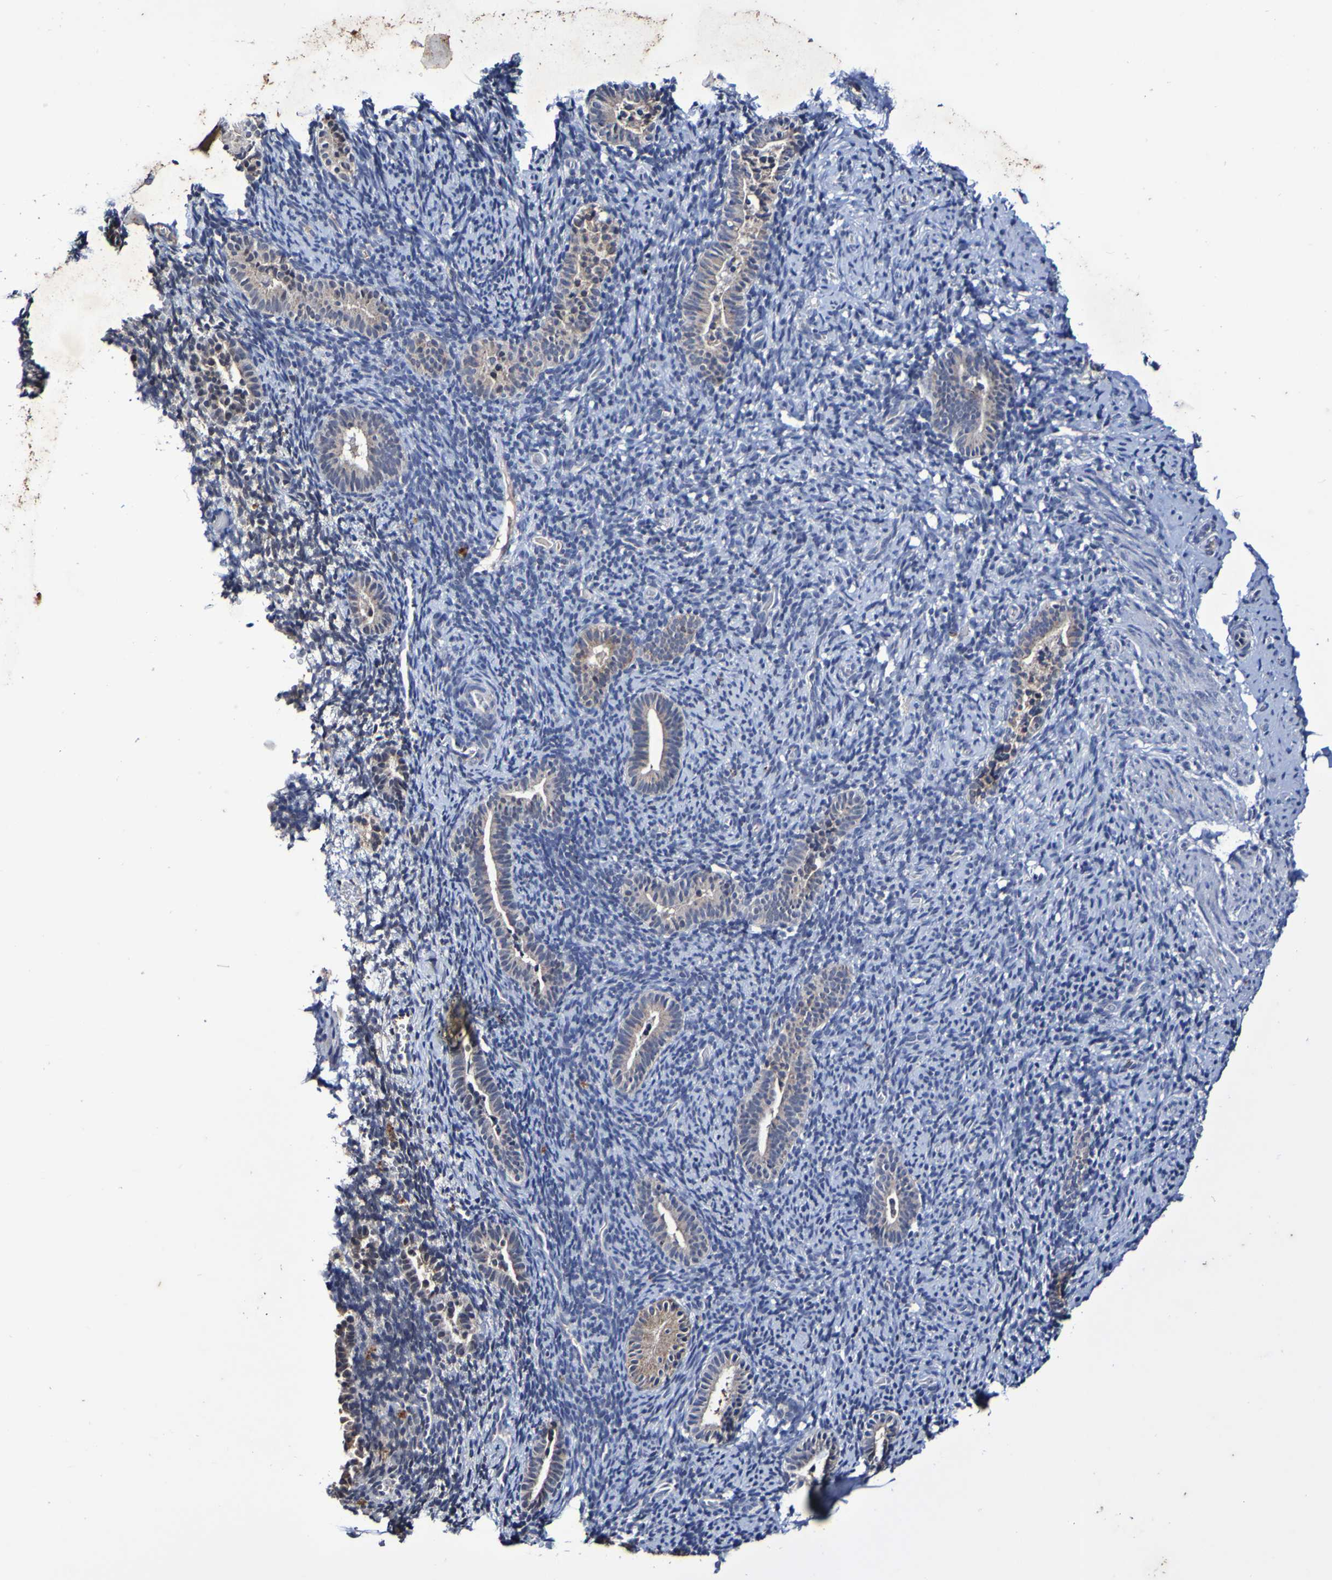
{"staining": {"intensity": "negative", "quantity": "none", "location": "none"}, "tissue": "endometrium", "cell_type": "Cells in endometrial stroma", "image_type": "normal", "snomed": [{"axis": "morphology", "description": "Normal tissue, NOS"}, {"axis": "topography", "description": "Endometrium"}], "caption": "The histopathology image demonstrates no significant staining in cells in endometrial stroma of endometrium. Nuclei are stained in blue.", "gene": "PTP4A2", "patient": {"sex": "female", "age": 51}}